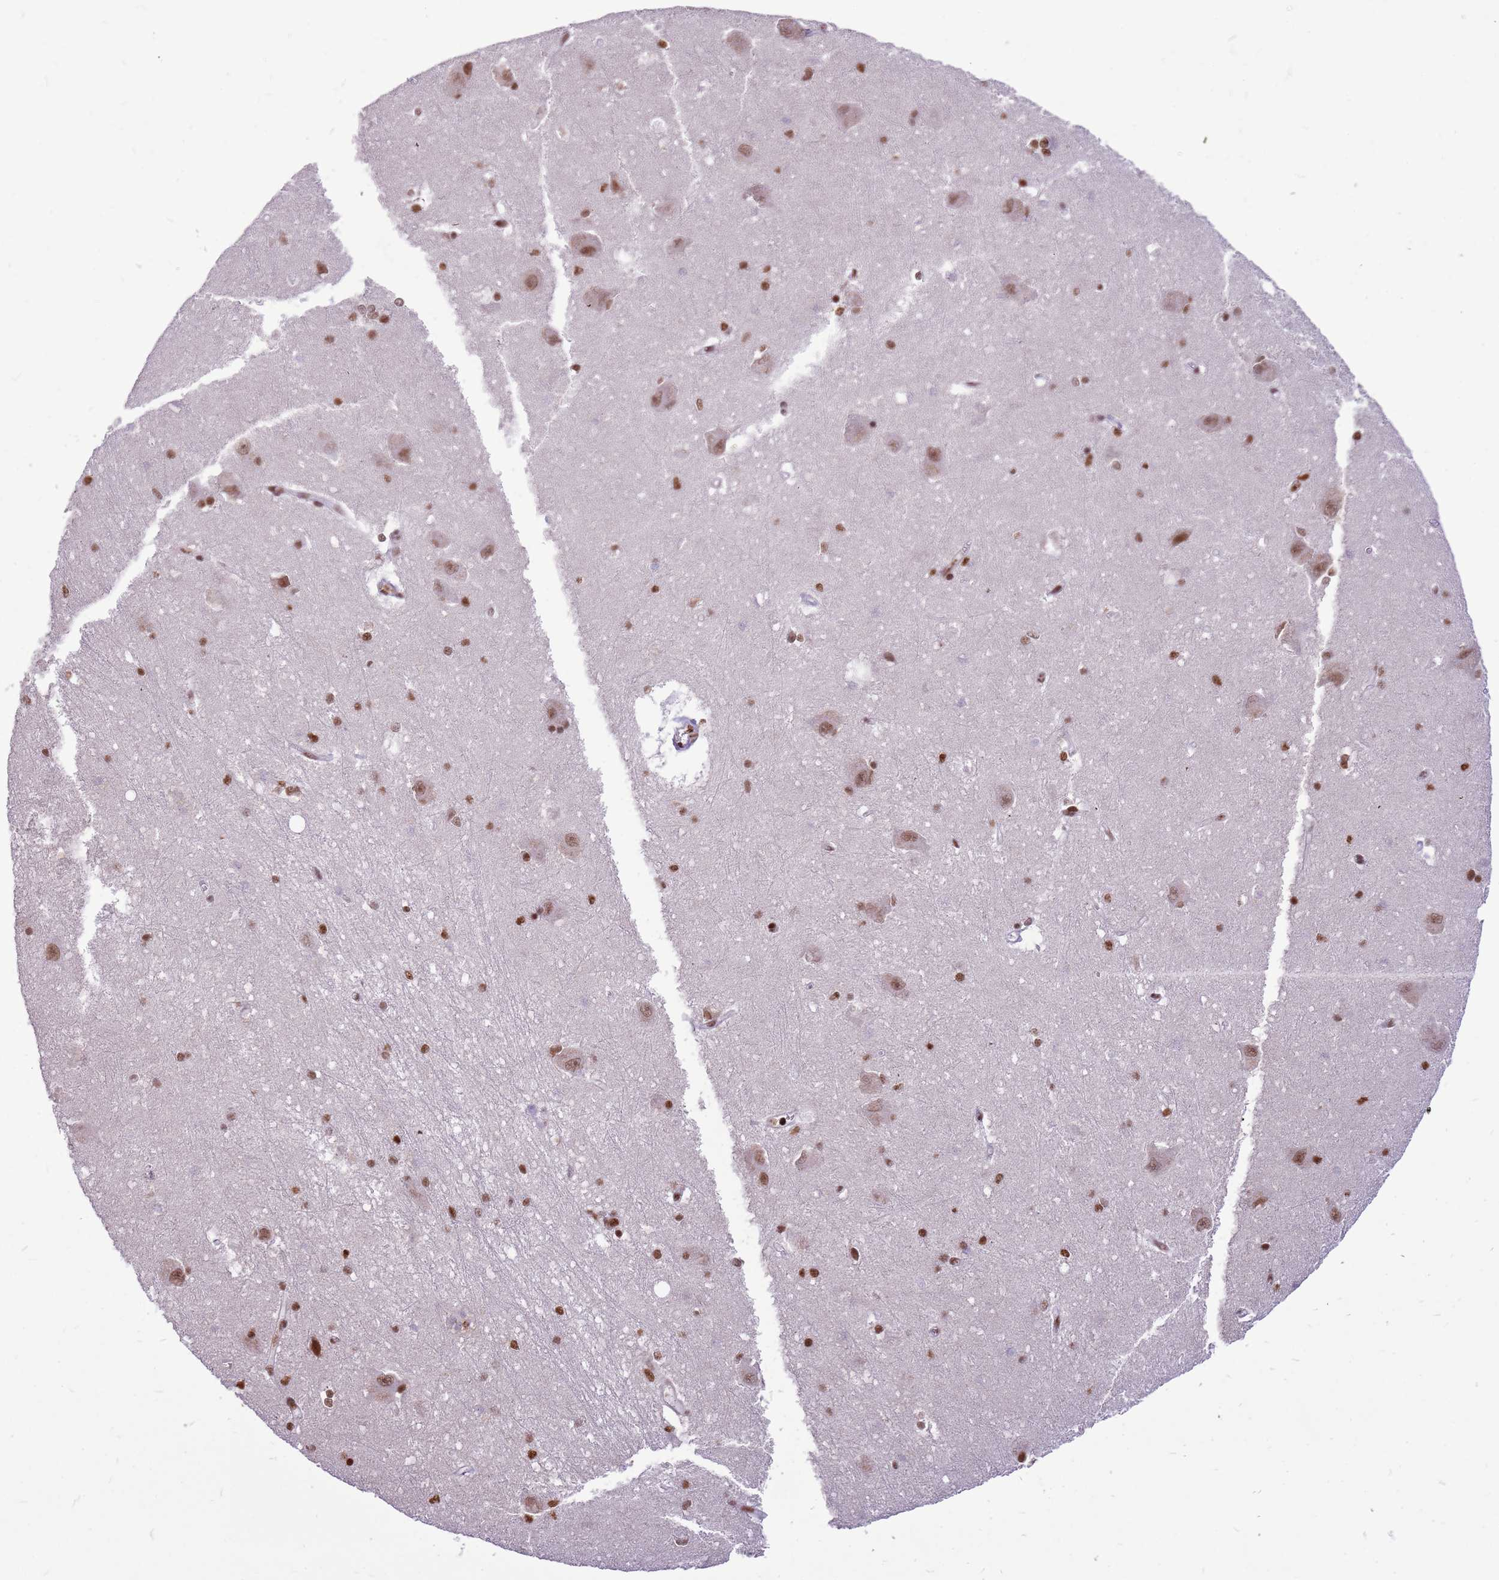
{"staining": {"intensity": "moderate", "quantity": ">75%", "location": "nuclear"}, "tissue": "caudate", "cell_type": "Glial cells", "image_type": "normal", "snomed": [{"axis": "morphology", "description": "Normal tissue, NOS"}, {"axis": "topography", "description": "Lateral ventricle wall"}], "caption": "A histopathology image of human caudate stained for a protein displays moderate nuclear brown staining in glial cells.", "gene": "WASHC4", "patient": {"sex": "male", "age": 37}}